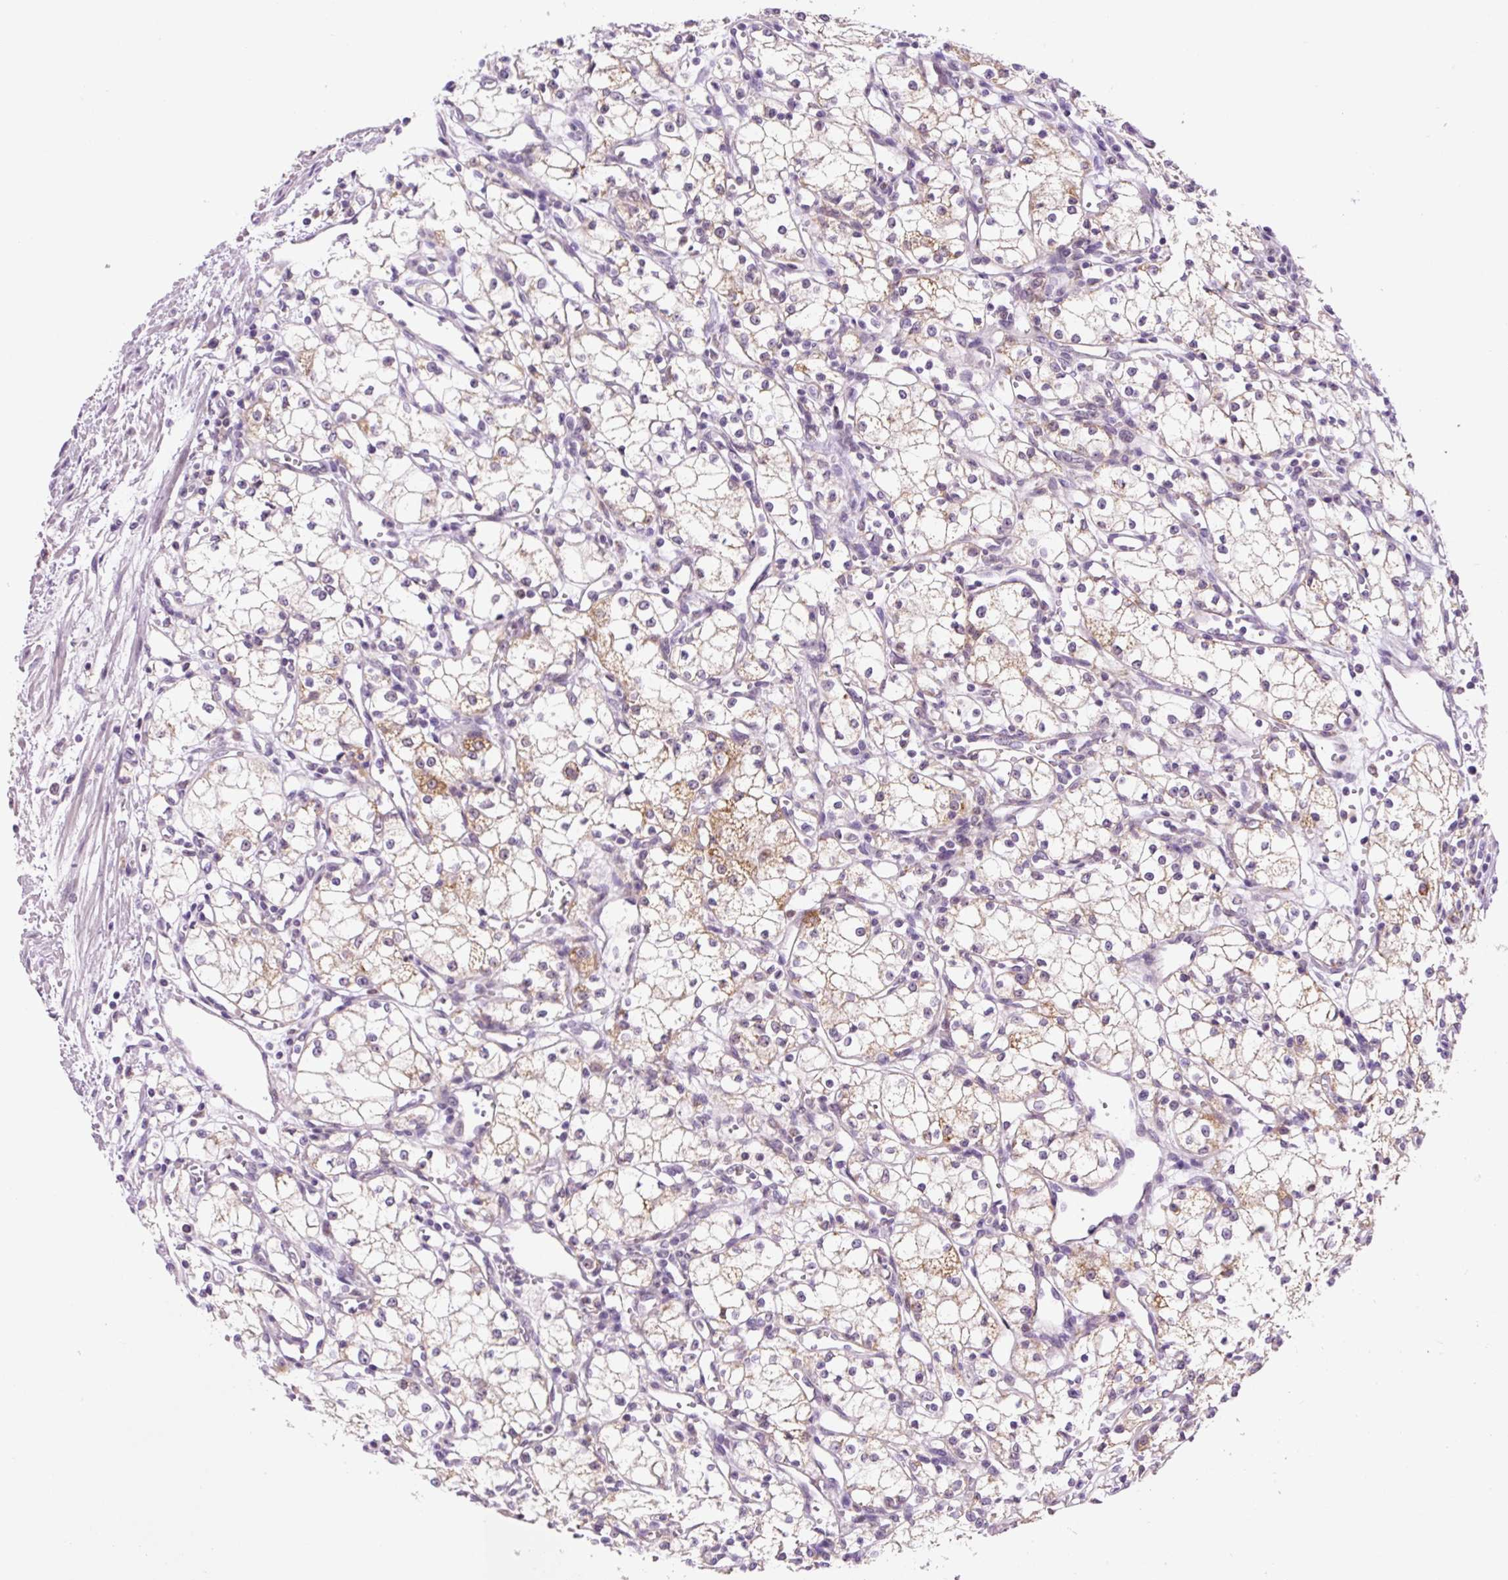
{"staining": {"intensity": "moderate", "quantity": "<25%", "location": "cytoplasmic/membranous"}, "tissue": "renal cancer", "cell_type": "Tumor cells", "image_type": "cancer", "snomed": [{"axis": "morphology", "description": "Adenocarcinoma, NOS"}, {"axis": "topography", "description": "Kidney"}], "caption": "Protein analysis of renal cancer (adenocarcinoma) tissue displays moderate cytoplasmic/membranous staining in approximately <25% of tumor cells.", "gene": "PCK2", "patient": {"sex": "male", "age": 59}}